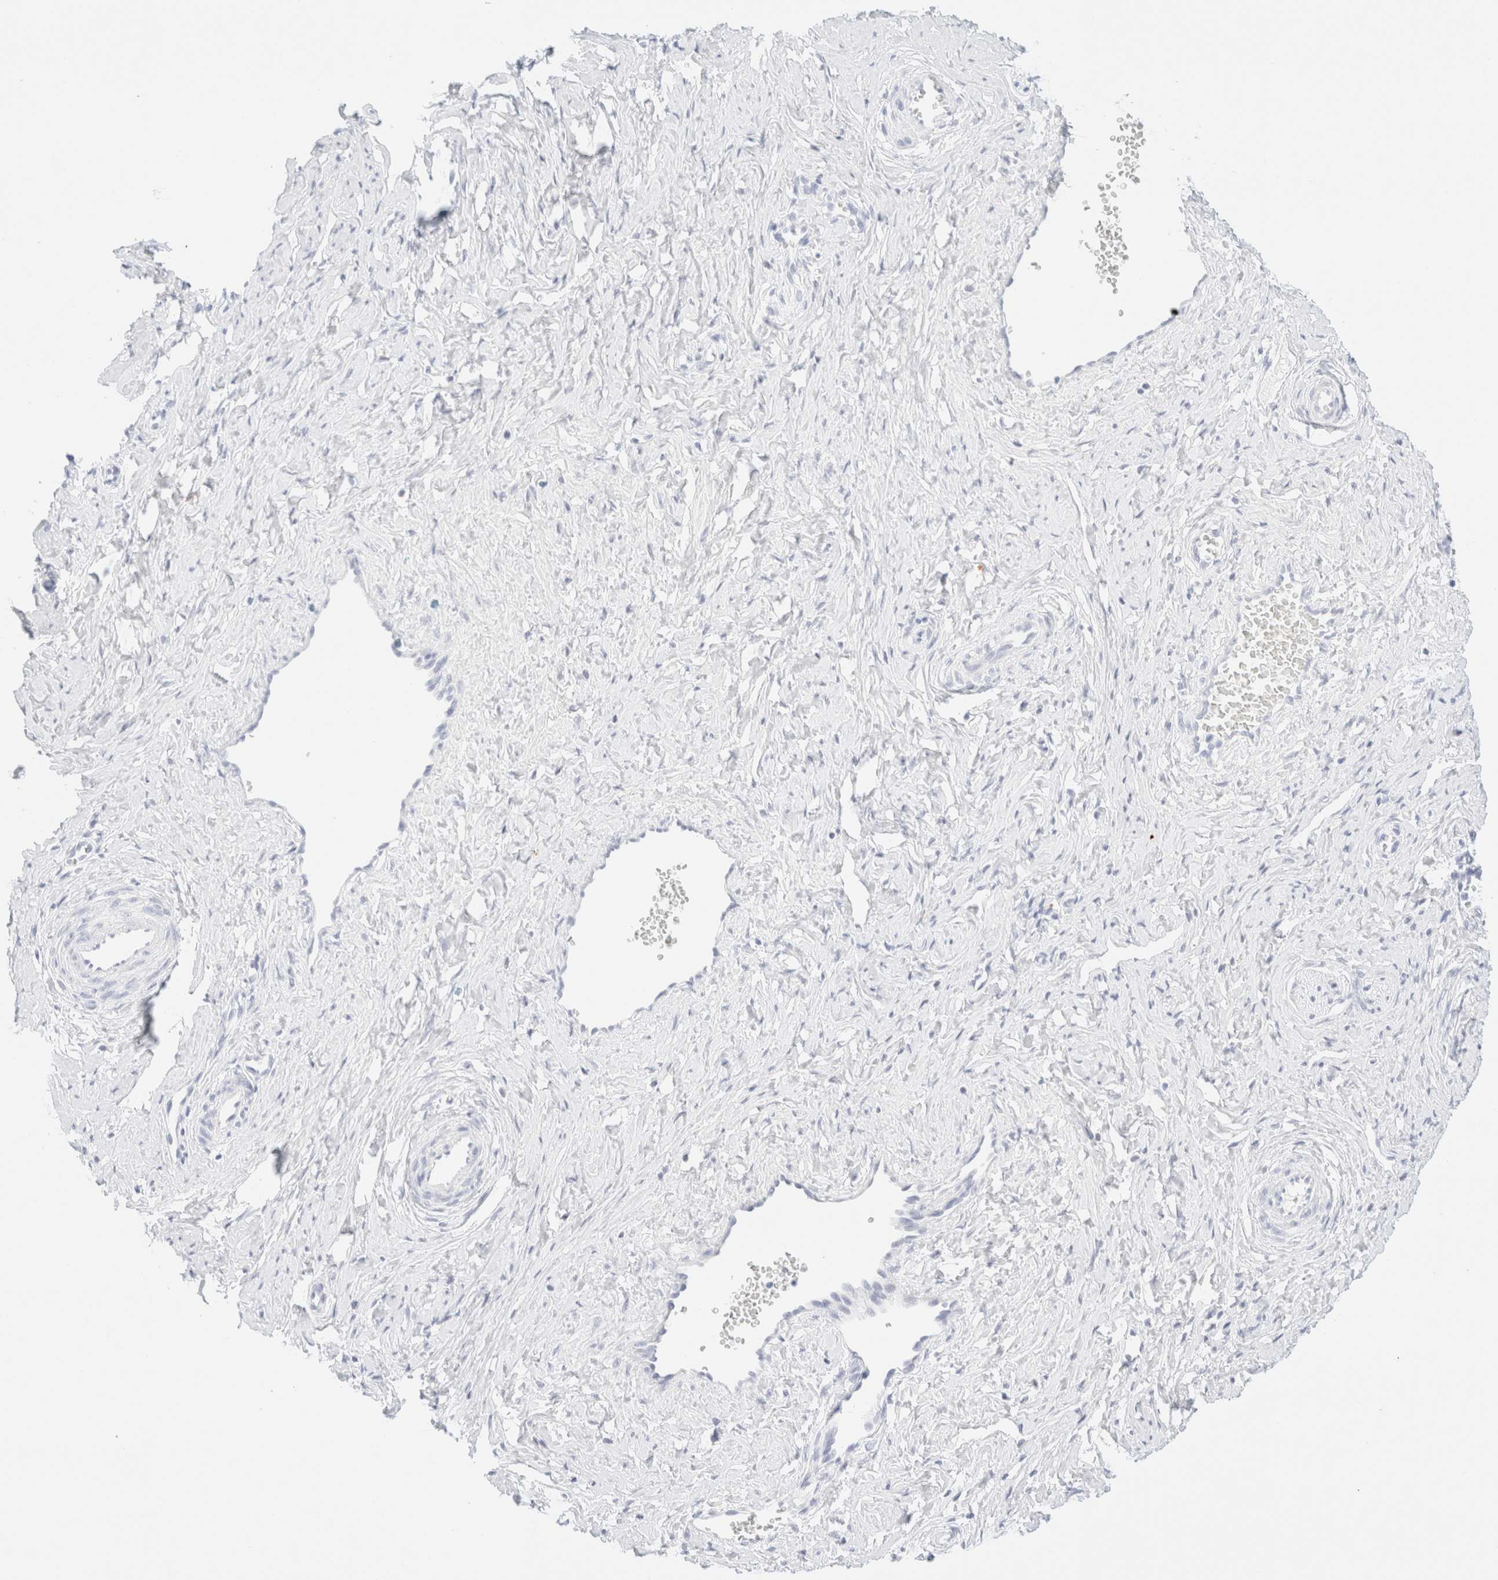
{"staining": {"intensity": "negative", "quantity": "none", "location": "none"}, "tissue": "cervix", "cell_type": "Glandular cells", "image_type": "normal", "snomed": [{"axis": "morphology", "description": "Normal tissue, NOS"}, {"axis": "topography", "description": "Cervix"}], "caption": "This image is of benign cervix stained with immunohistochemistry to label a protein in brown with the nuclei are counter-stained blue. There is no positivity in glandular cells. (DAB IHC, high magnification).", "gene": "KRT15", "patient": {"sex": "female", "age": 27}}